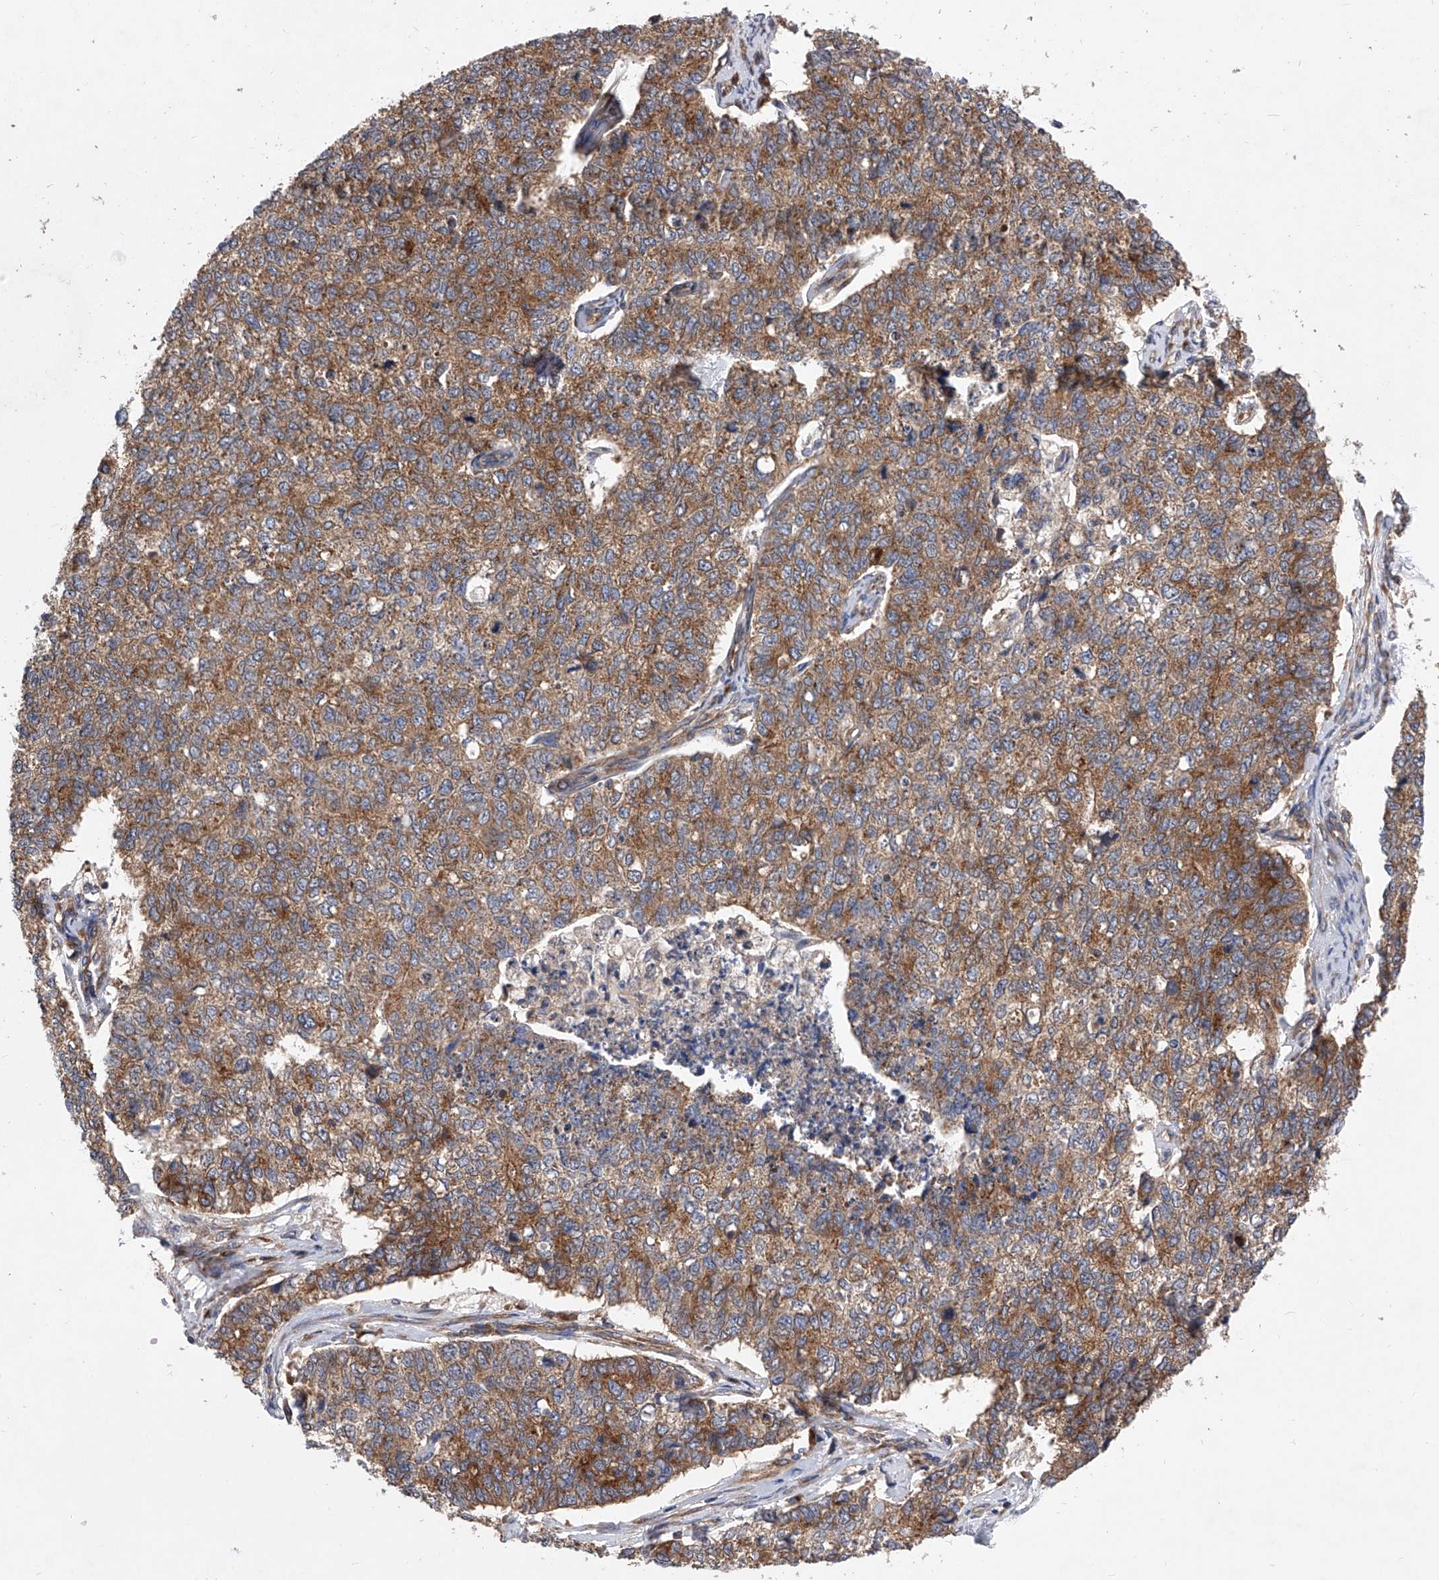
{"staining": {"intensity": "moderate", "quantity": ">75%", "location": "cytoplasmic/membranous"}, "tissue": "cervical cancer", "cell_type": "Tumor cells", "image_type": "cancer", "snomed": [{"axis": "morphology", "description": "Squamous cell carcinoma, NOS"}, {"axis": "topography", "description": "Cervix"}], "caption": "Immunohistochemical staining of cervical cancer (squamous cell carcinoma) reveals medium levels of moderate cytoplasmic/membranous protein positivity in approximately >75% of tumor cells. (Stains: DAB in brown, nuclei in blue, Microscopy: brightfield microscopy at high magnification).", "gene": "CFAP410", "patient": {"sex": "female", "age": 63}}